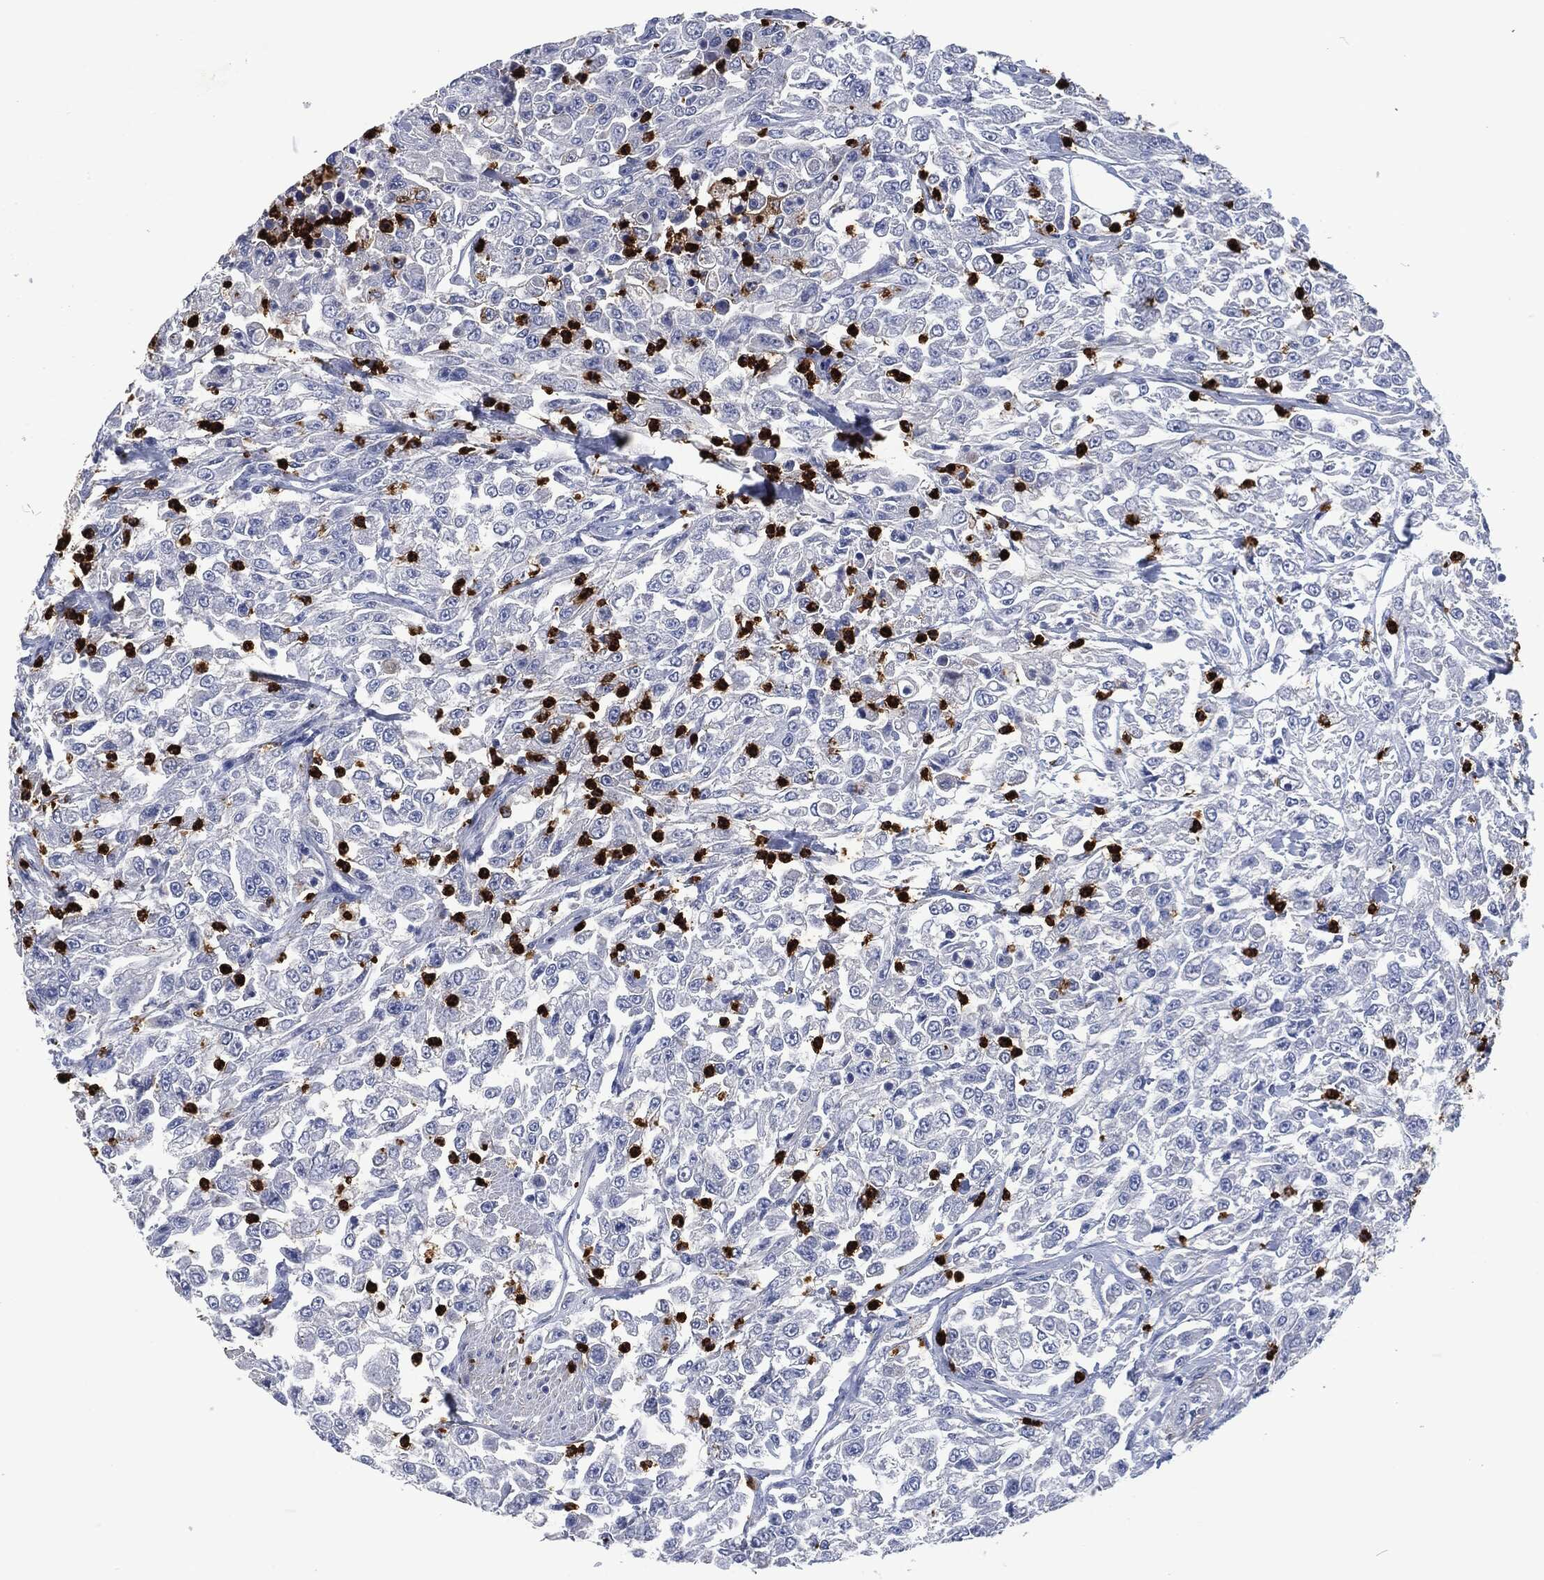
{"staining": {"intensity": "negative", "quantity": "none", "location": "none"}, "tissue": "urothelial cancer", "cell_type": "Tumor cells", "image_type": "cancer", "snomed": [{"axis": "morphology", "description": "Urothelial carcinoma, High grade"}, {"axis": "topography", "description": "Urinary bladder"}], "caption": "Immunohistochemistry (IHC) image of human urothelial carcinoma (high-grade) stained for a protein (brown), which reveals no staining in tumor cells.", "gene": "MPO", "patient": {"sex": "male", "age": 46}}